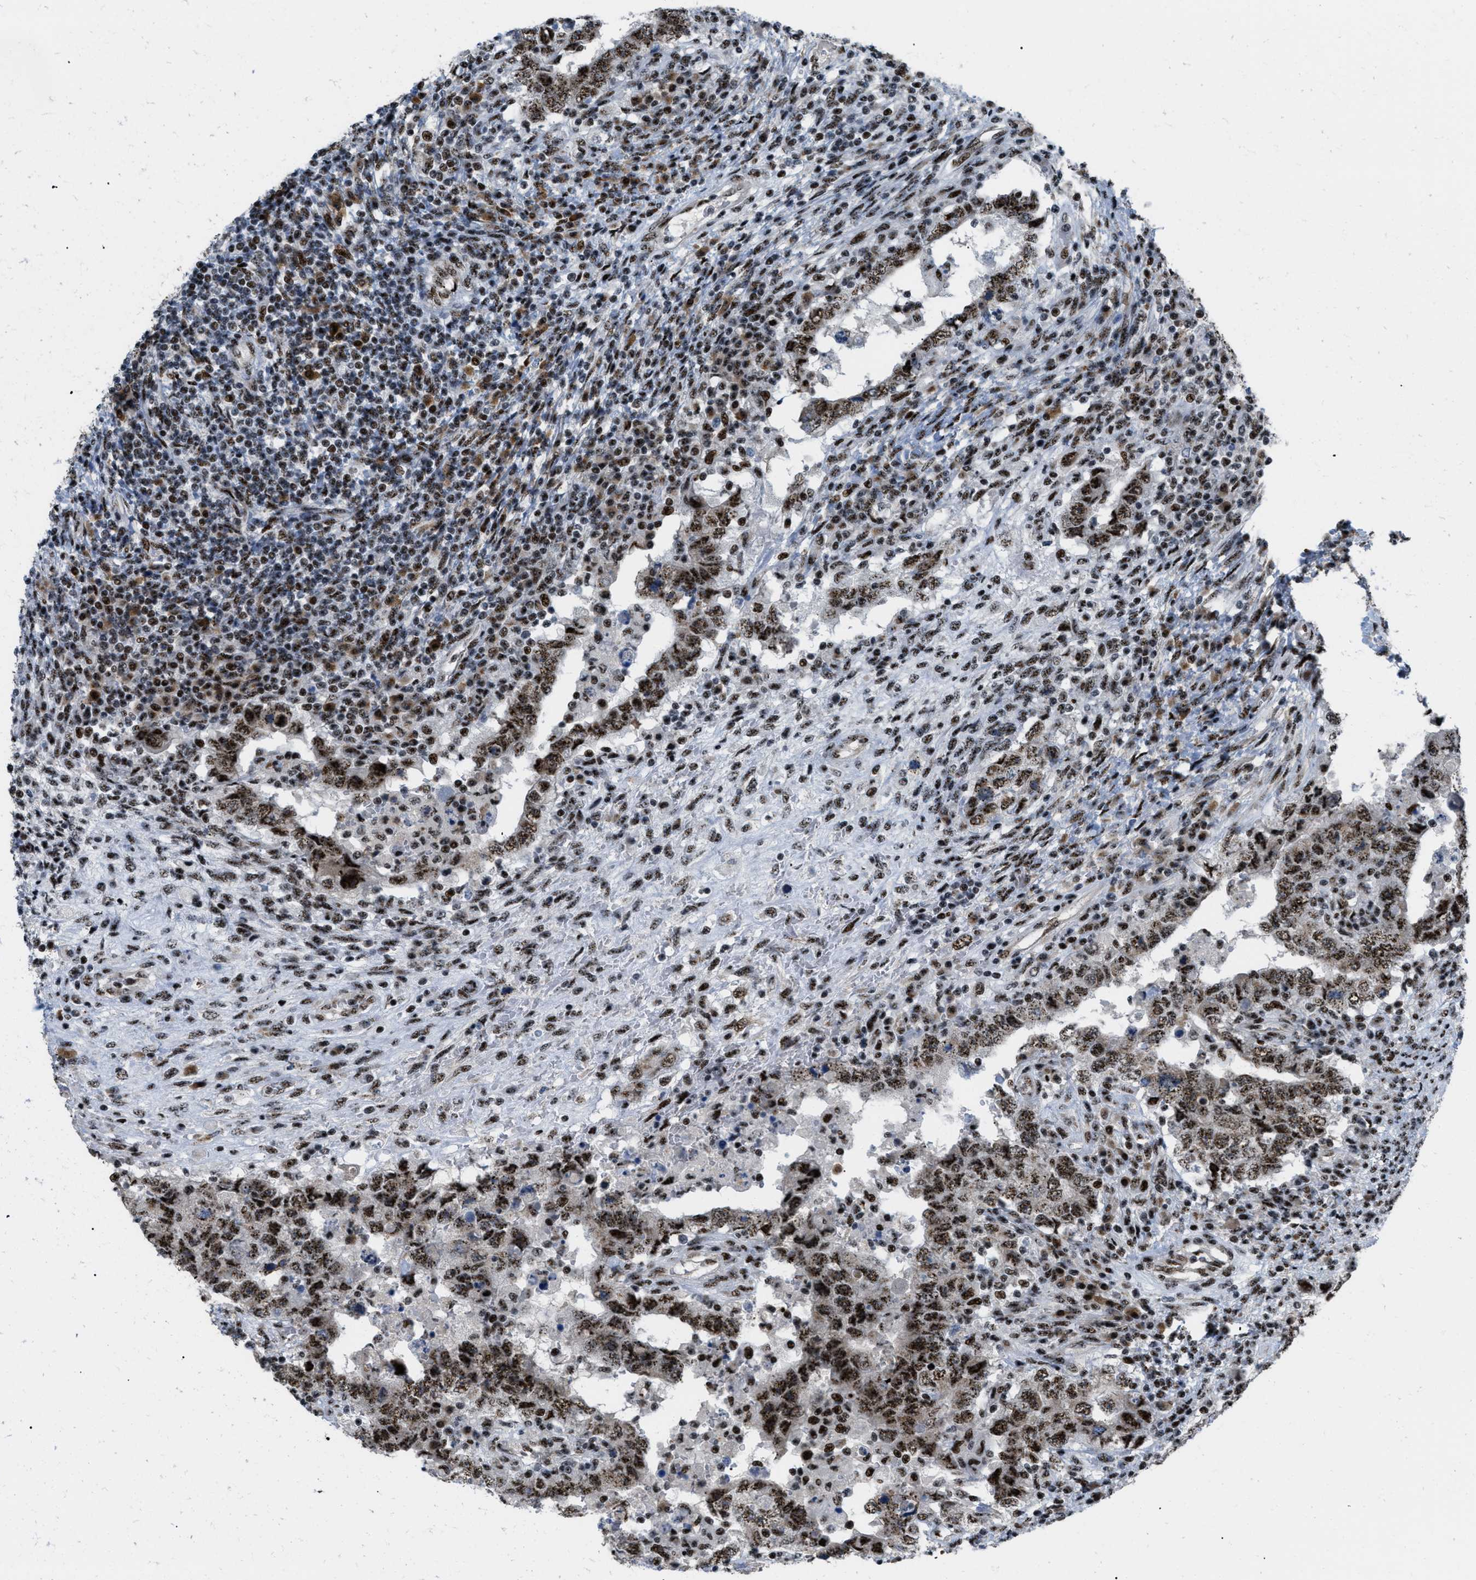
{"staining": {"intensity": "moderate", "quantity": ">75%", "location": "nuclear"}, "tissue": "testis cancer", "cell_type": "Tumor cells", "image_type": "cancer", "snomed": [{"axis": "morphology", "description": "Carcinoma, Embryonal, NOS"}, {"axis": "topography", "description": "Testis"}], "caption": "Immunohistochemical staining of human testis cancer (embryonal carcinoma) reveals moderate nuclear protein positivity in approximately >75% of tumor cells.", "gene": "CDR2", "patient": {"sex": "male", "age": 26}}